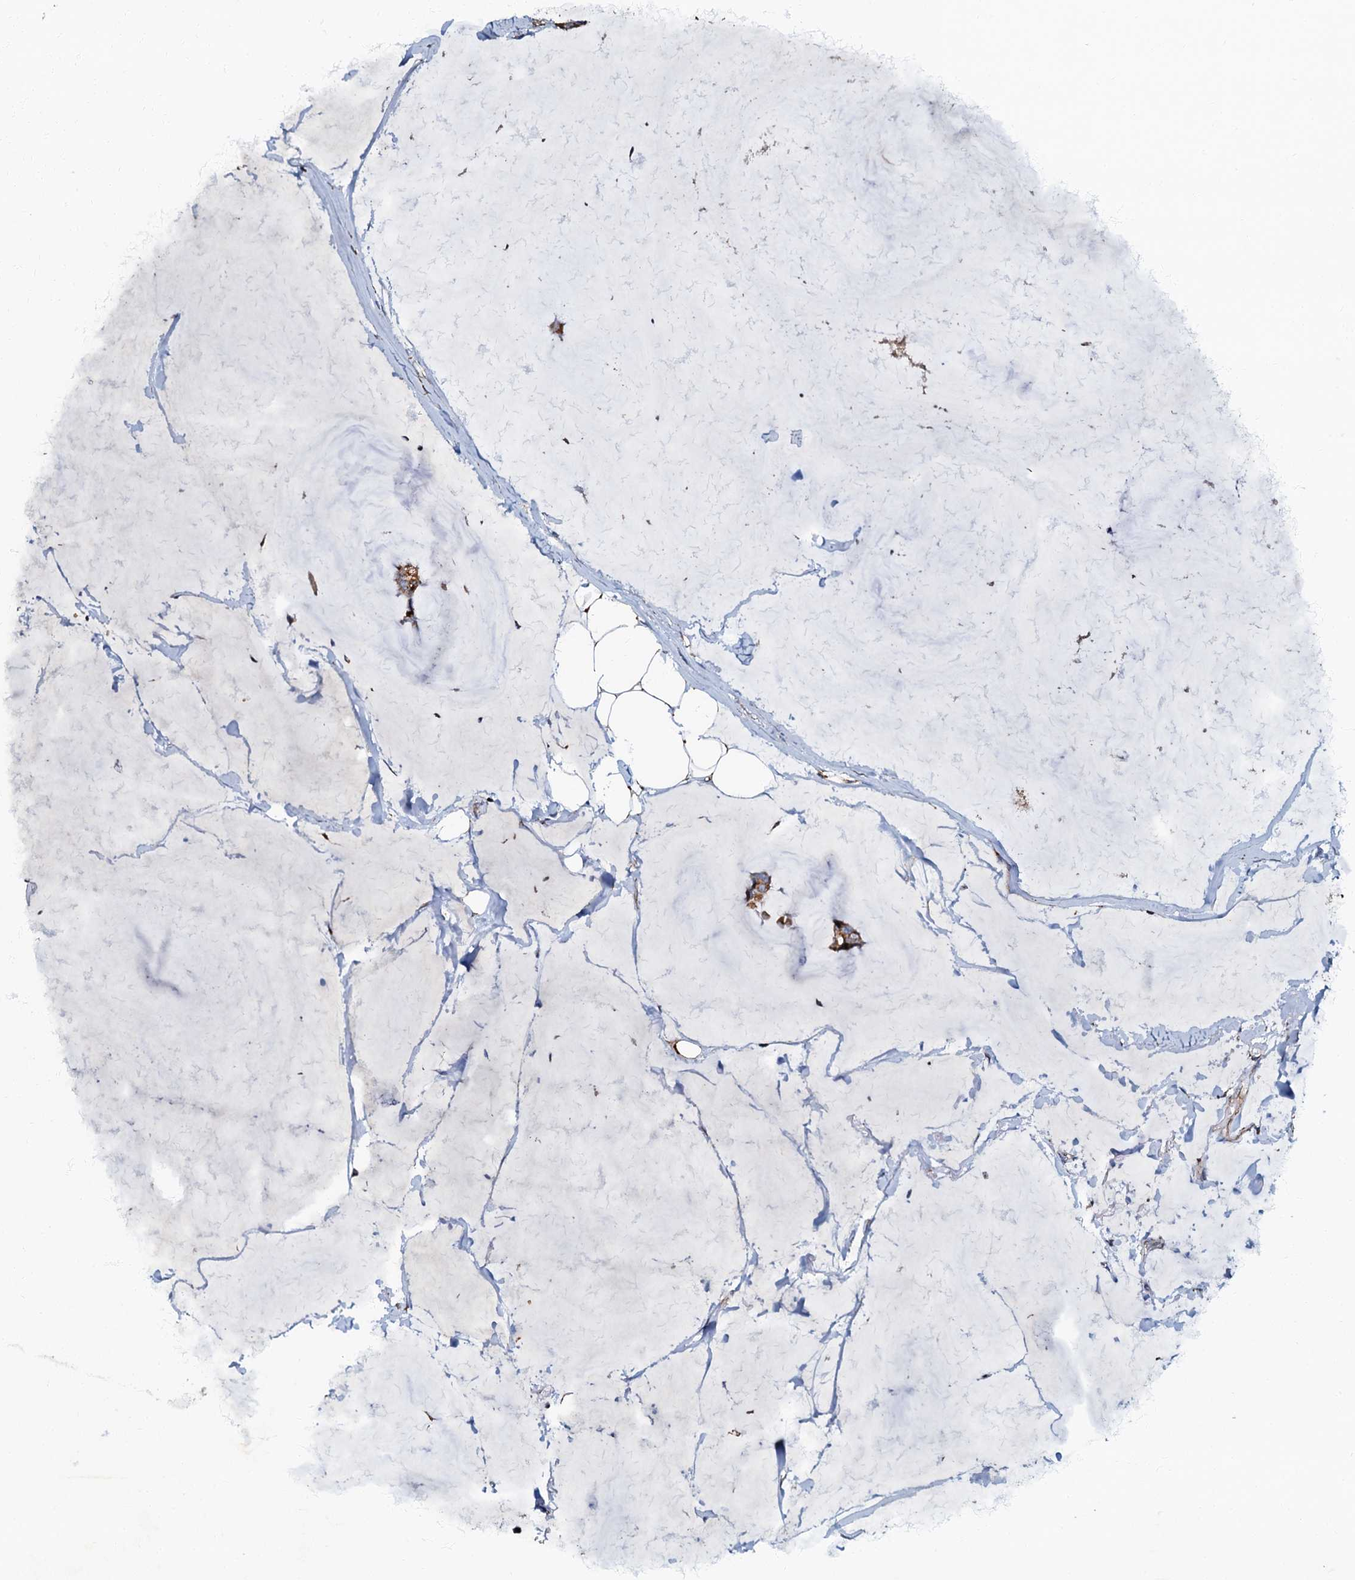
{"staining": {"intensity": "moderate", "quantity": ">75%", "location": "cytoplasmic/membranous"}, "tissue": "breast cancer", "cell_type": "Tumor cells", "image_type": "cancer", "snomed": [{"axis": "morphology", "description": "Duct carcinoma"}, {"axis": "topography", "description": "Breast"}], "caption": "A micrograph showing moderate cytoplasmic/membranous staining in about >75% of tumor cells in invasive ductal carcinoma (breast), as visualized by brown immunohistochemical staining.", "gene": "NDUFA12", "patient": {"sex": "female", "age": 93}}